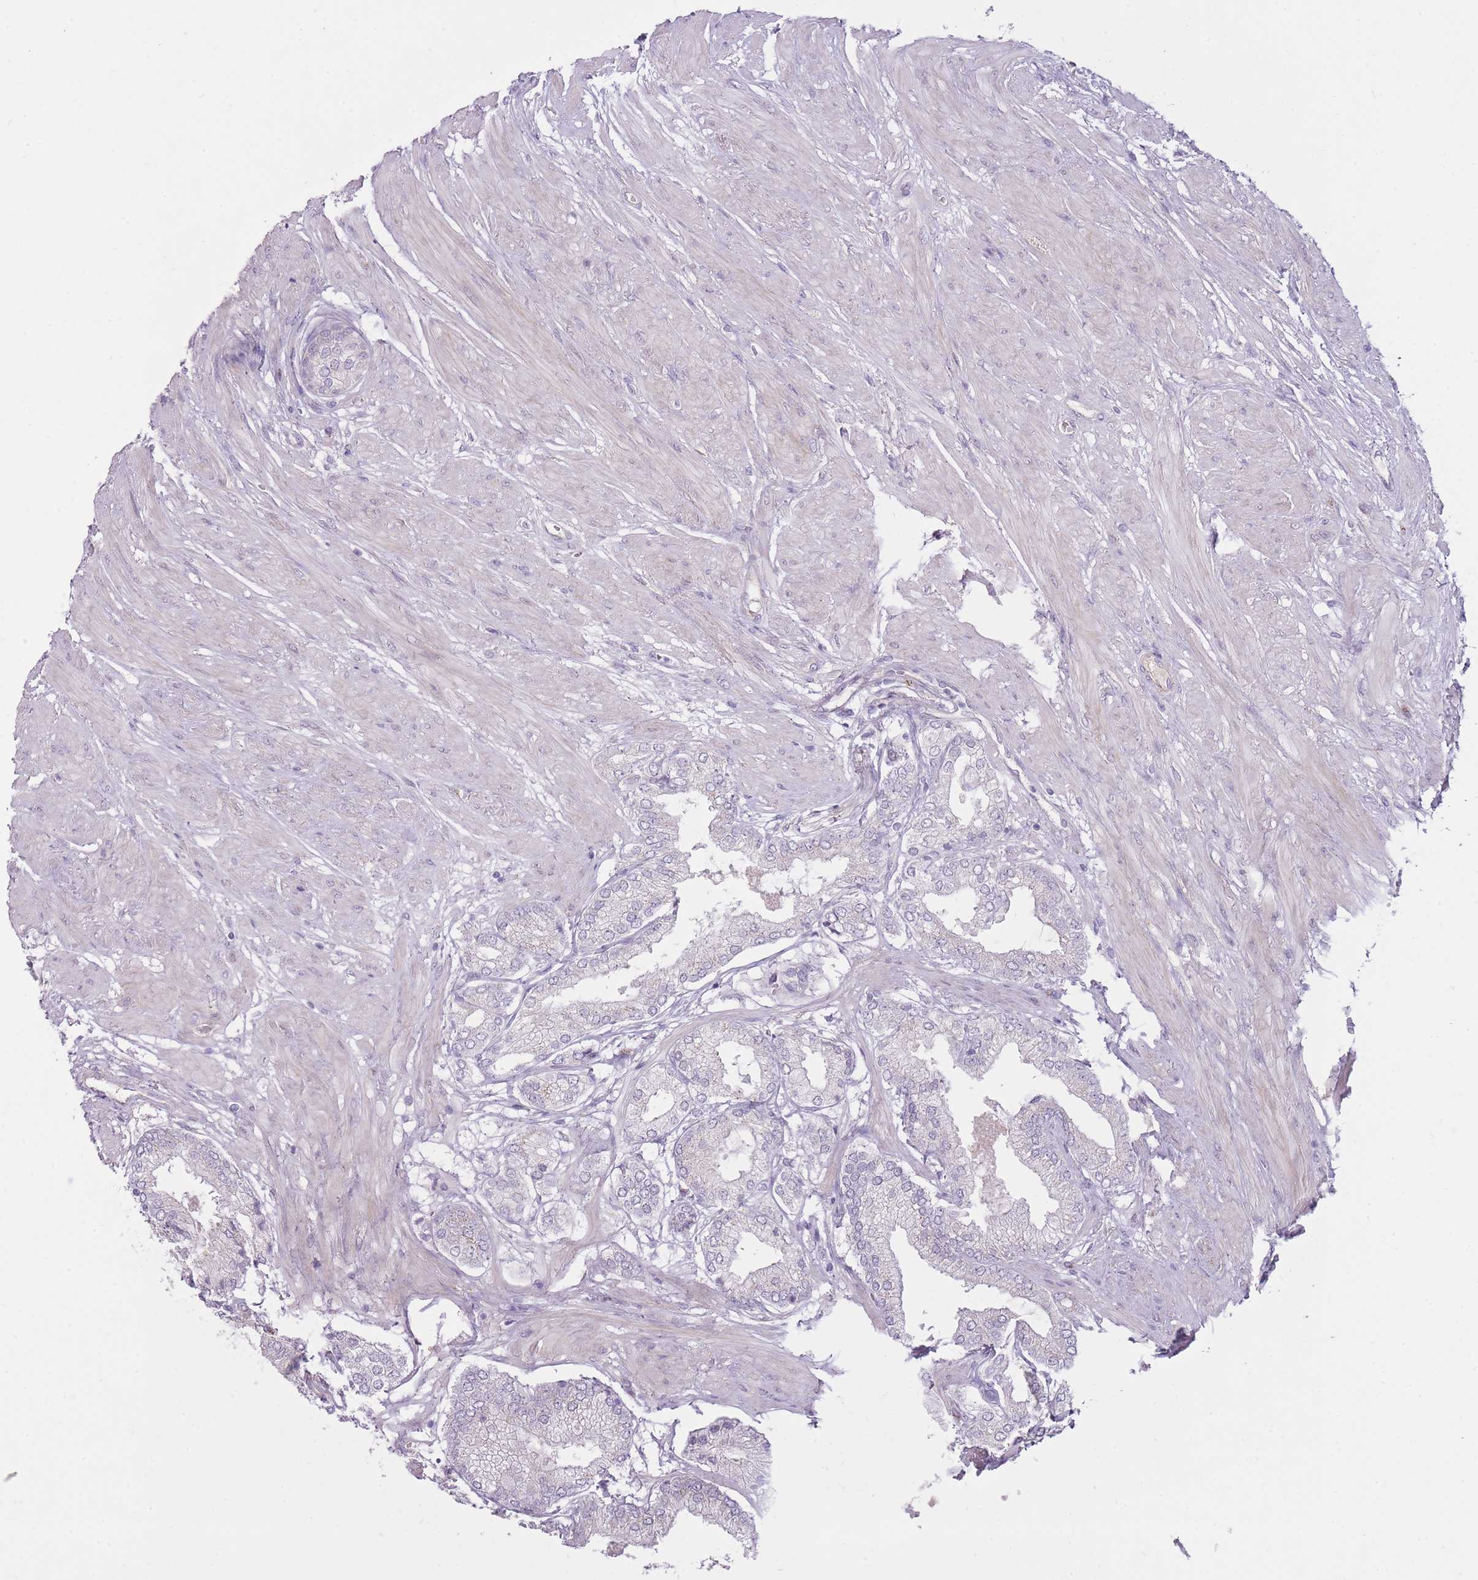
{"staining": {"intensity": "negative", "quantity": "none", "location": "none"}, "tissue": "prostate cancer", "cell_type": "Tumor cells", "image_type": "cancer", "snomed": [{"axis": "morphology", "description": "Adenocarcinoma, High grade"}, {"axis": "topography", "description": "Prostate and seminal vesicle, NOS"}], "caption": "Immunohistochemistry (IHC) photomicrograph of prostate cancer stained for a protein (brown), which shows no expression in tumor cells.", "gene": "PGRMC2", "patient": {"sex": "male", "age": 64}}